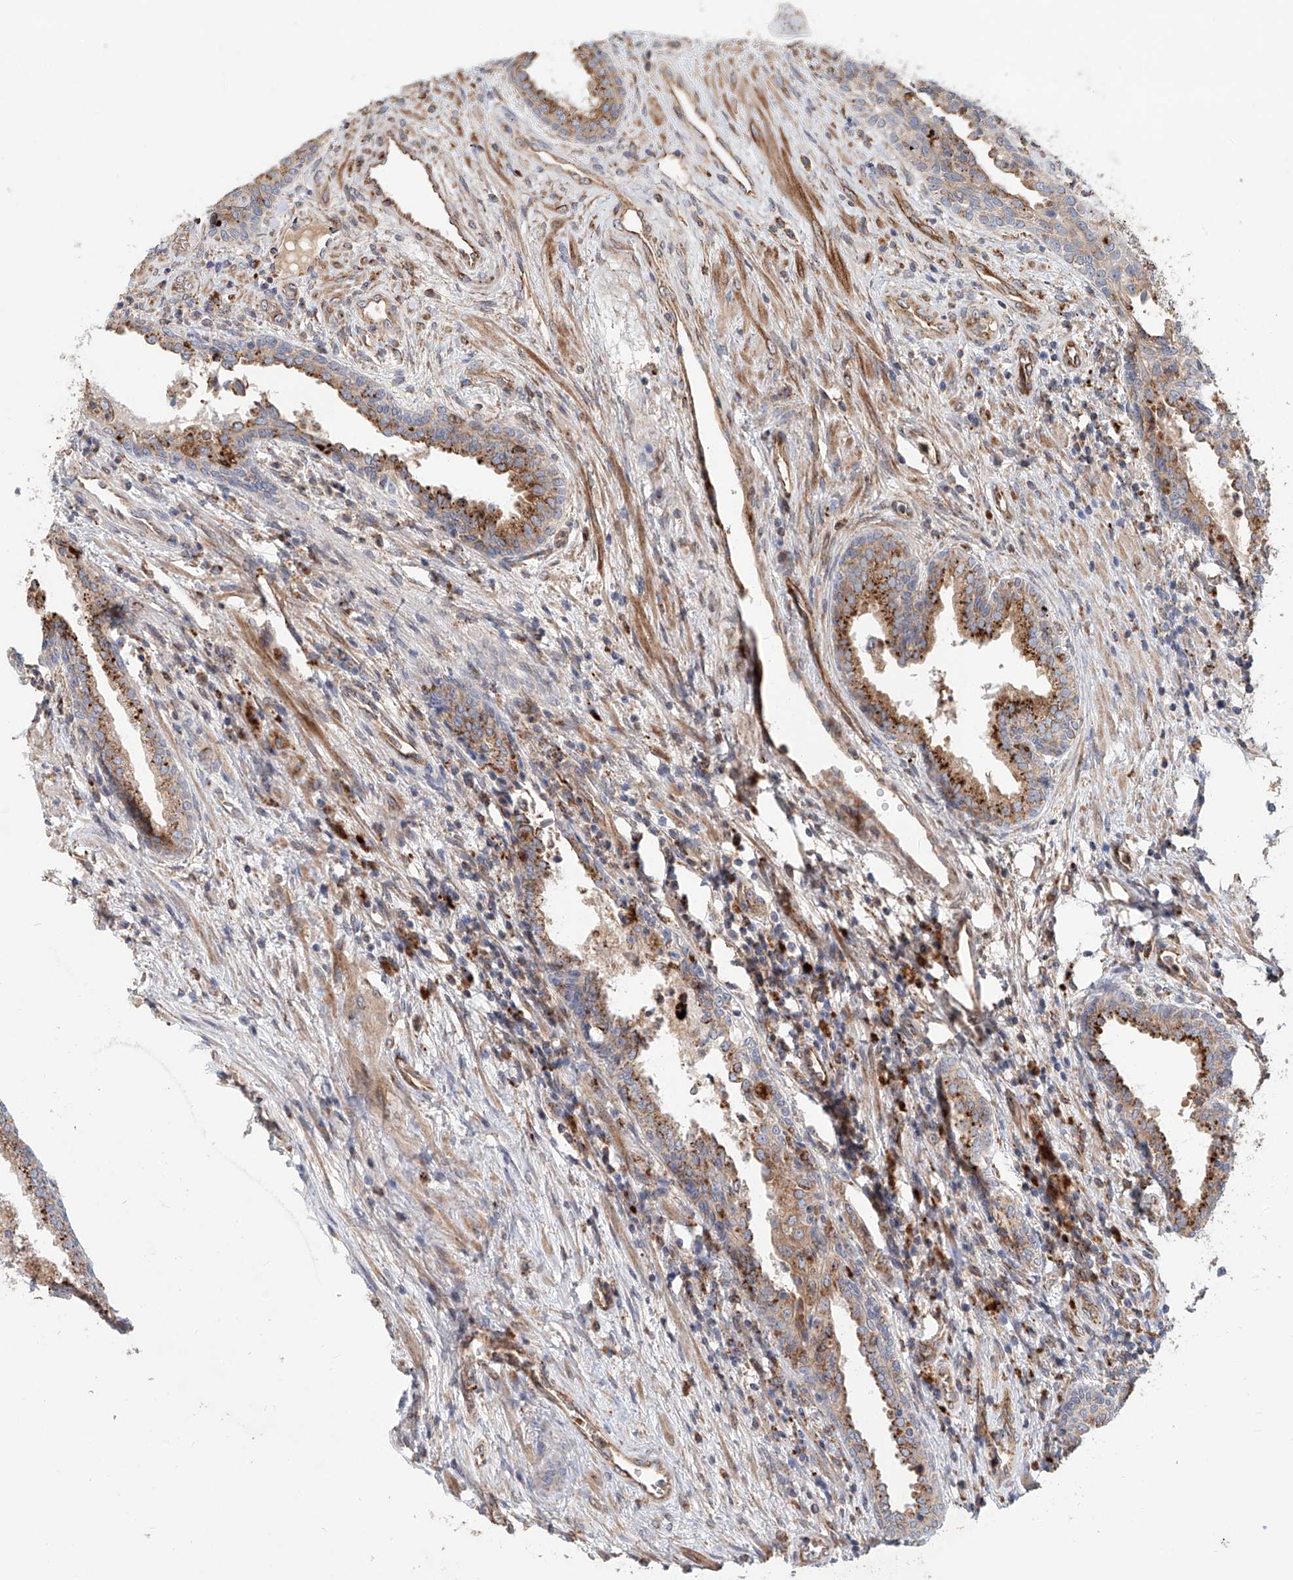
{"staining": {"intensity": "moderate", "quantity": ">75%", "location": "cytoplasmic/membranous"}, "tissue": "prostate", "cell_type": "Glandular cells", "image_type": "normal", "snomed": [{"axis": "morphology", "description": "Normal tissue, NOS"}, {"axis": "topography", "description": "Prostate"}], "caption": "Immunohistochemistry image of normal prostate: human prostate stained using immunohistochemistry reveals medium levels of moderate protein expression localized specifically in the cytoplasmic/membranous of glandular cells, appearing as a cytoplasmic/membranous brown color.", "gene": "HGSNAT", "patient": {"sex": "male", "age": 76}}